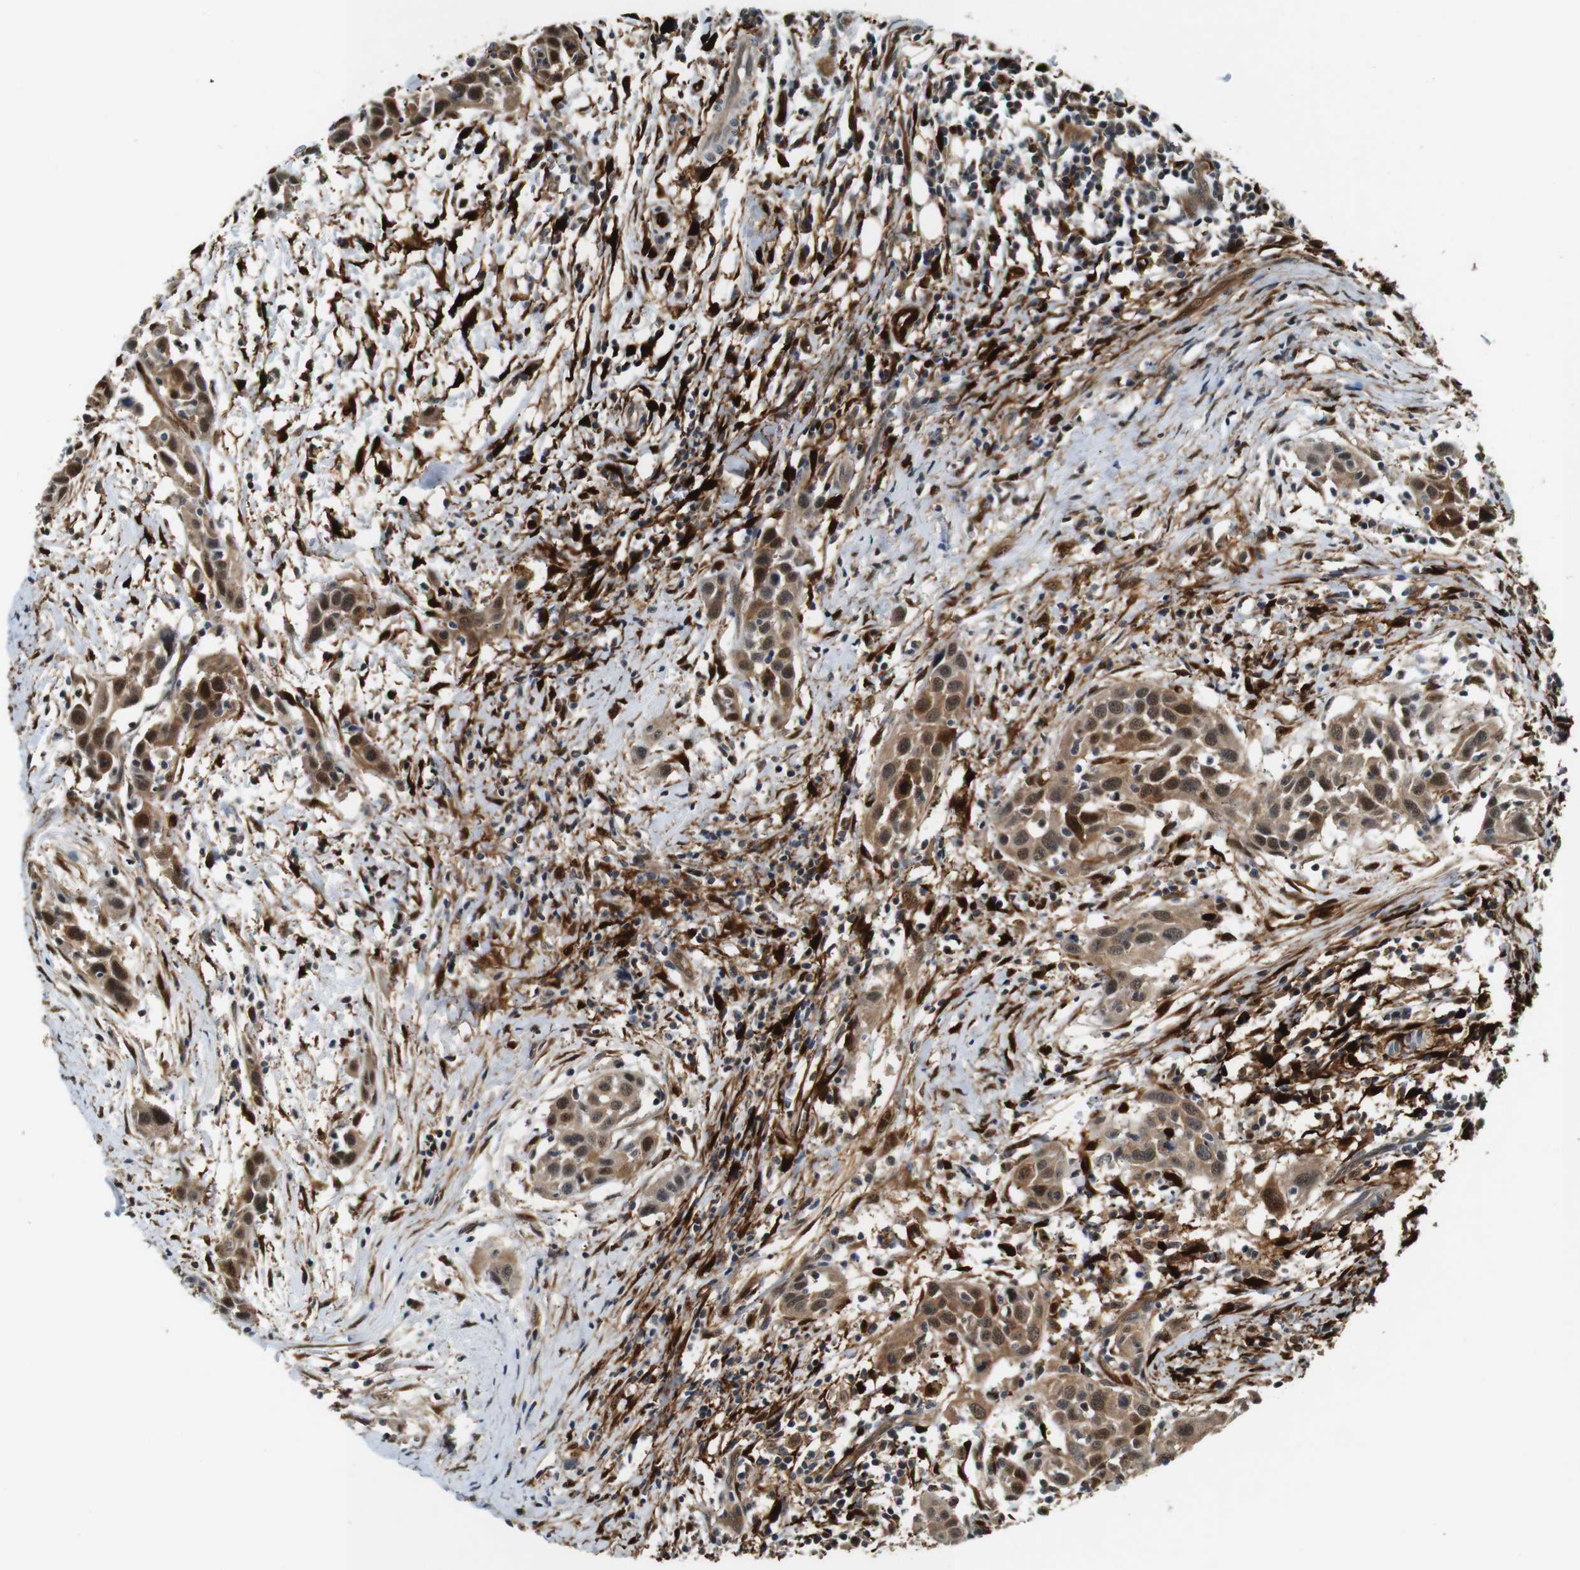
{"staining": {"intensity": "moderate", "quantity": ">75%", "location": "cytoplasmic/membranous,nuclear"}, "tissue": "head and neck cancer", "cell_type": "Tumor cells", "image_type": "cancer", "snomed": [{"axis": "morphology", "description": "Squamous cell carcinoma, NOS"}, {"axis": "topography", "description": "Oral tissue"}, {"axis": "topography", "description": "Head-Neck"}], "caption": "Immunohistochemistry image of head and neck cancer stained for a protein (brown), which displays medium levels of moderate cytoplasmic/membranous and nuclear staining in approximately >75% of tumor cells.", "gene": "LXN", "patient": {"sex": "female", "age": 50}}